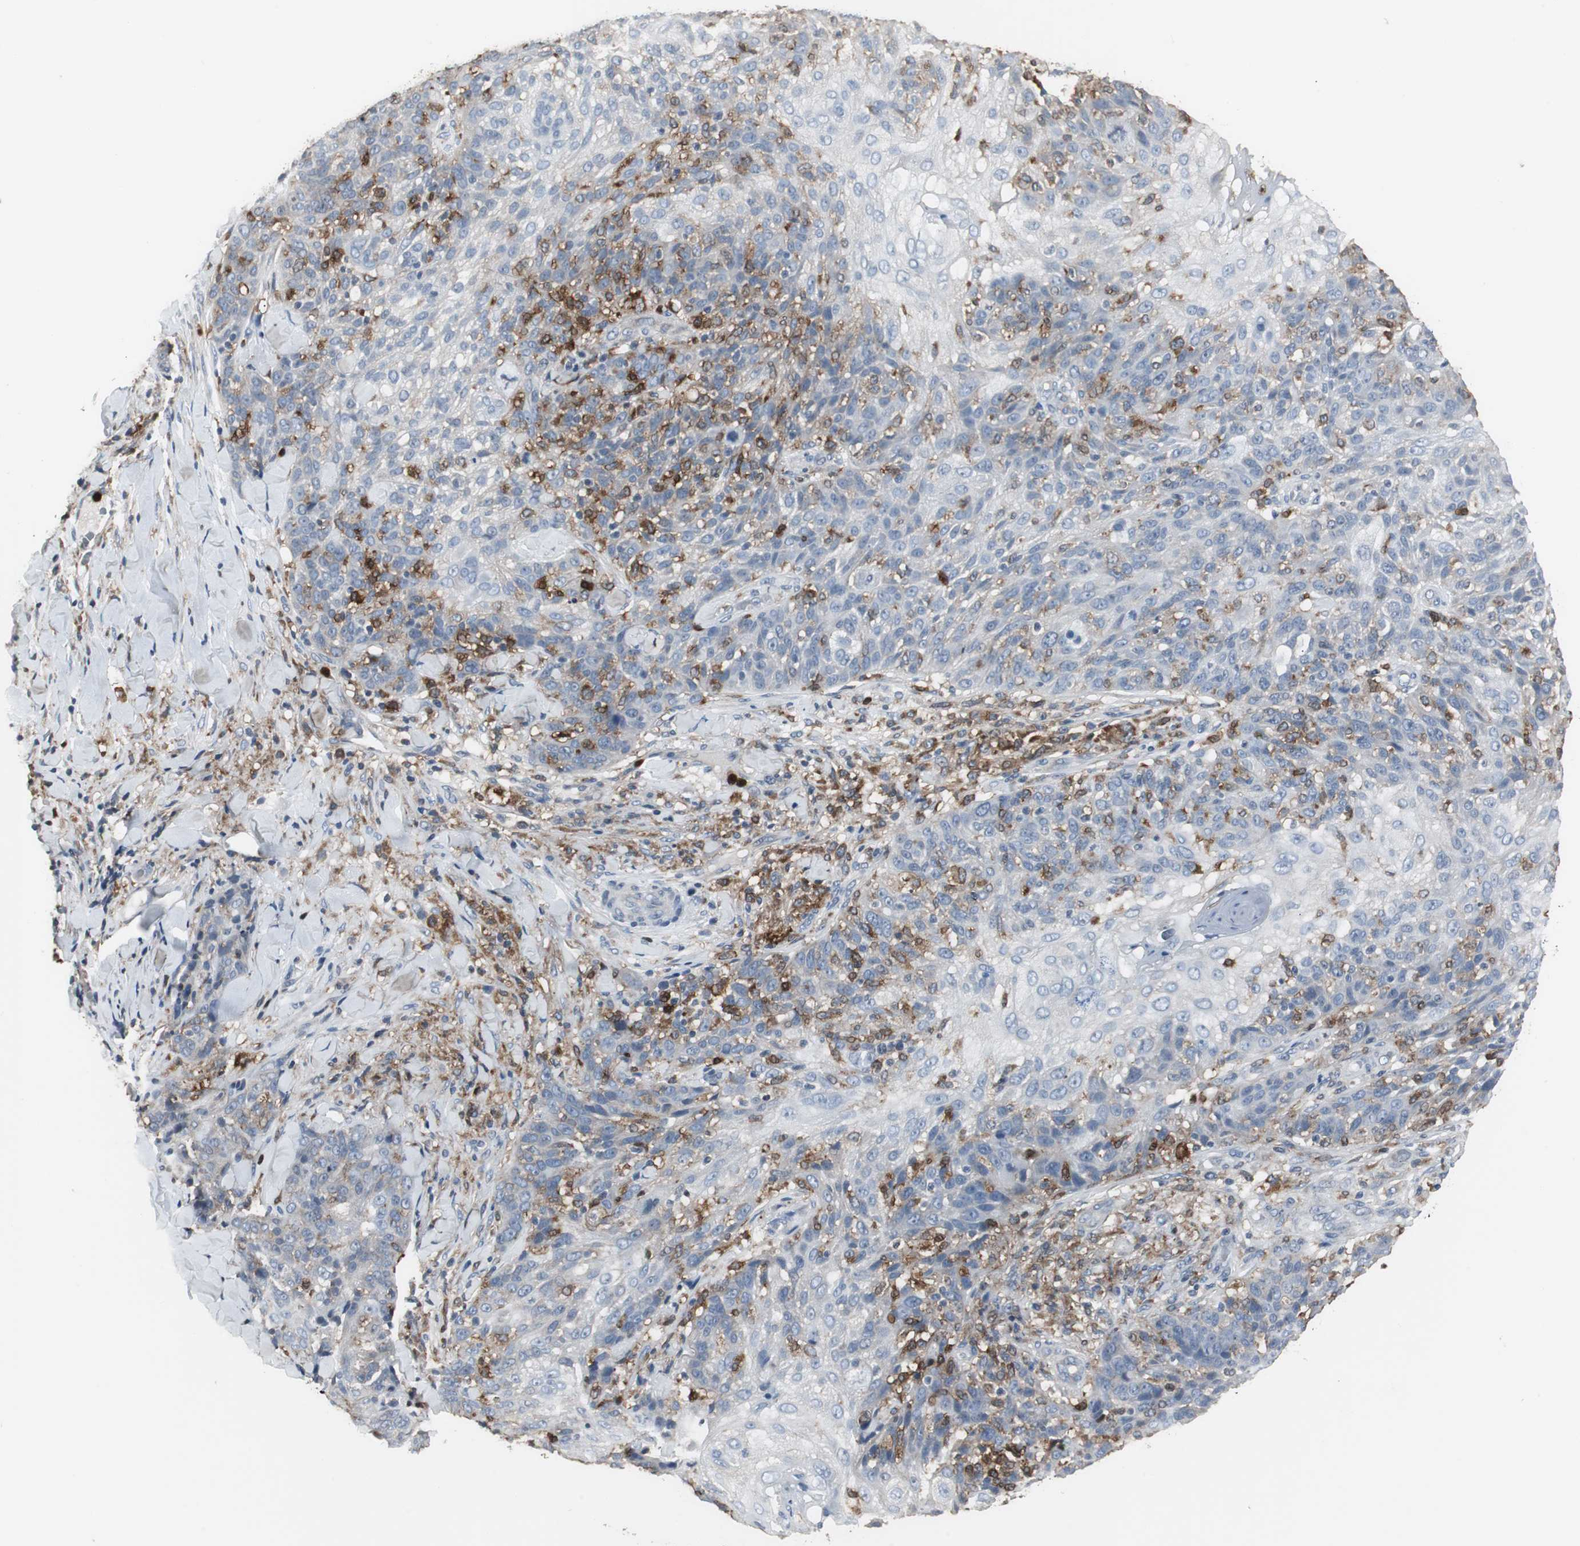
{"staining": {"intensity": "negative", "quantity": "none", "location": "none"}, "tissue": "skin cancer", "cell_type": "Tumor cells", "image_type": "cancer", "snomed": [{"axis": "morphology", "description": "Normal tissue, NOS"}, {"axis": "morphology", "description": "Squamous cell carcinoma, NOS"}, {"axis": "topography", "description": "Skin"}], "caption": "Human skin squamous cell carcinoma stained for a protein using IHC demonstrates no staining in tumor cells.", "gene": "NCF2", "patient": {"sex": "female", "age": 83}}